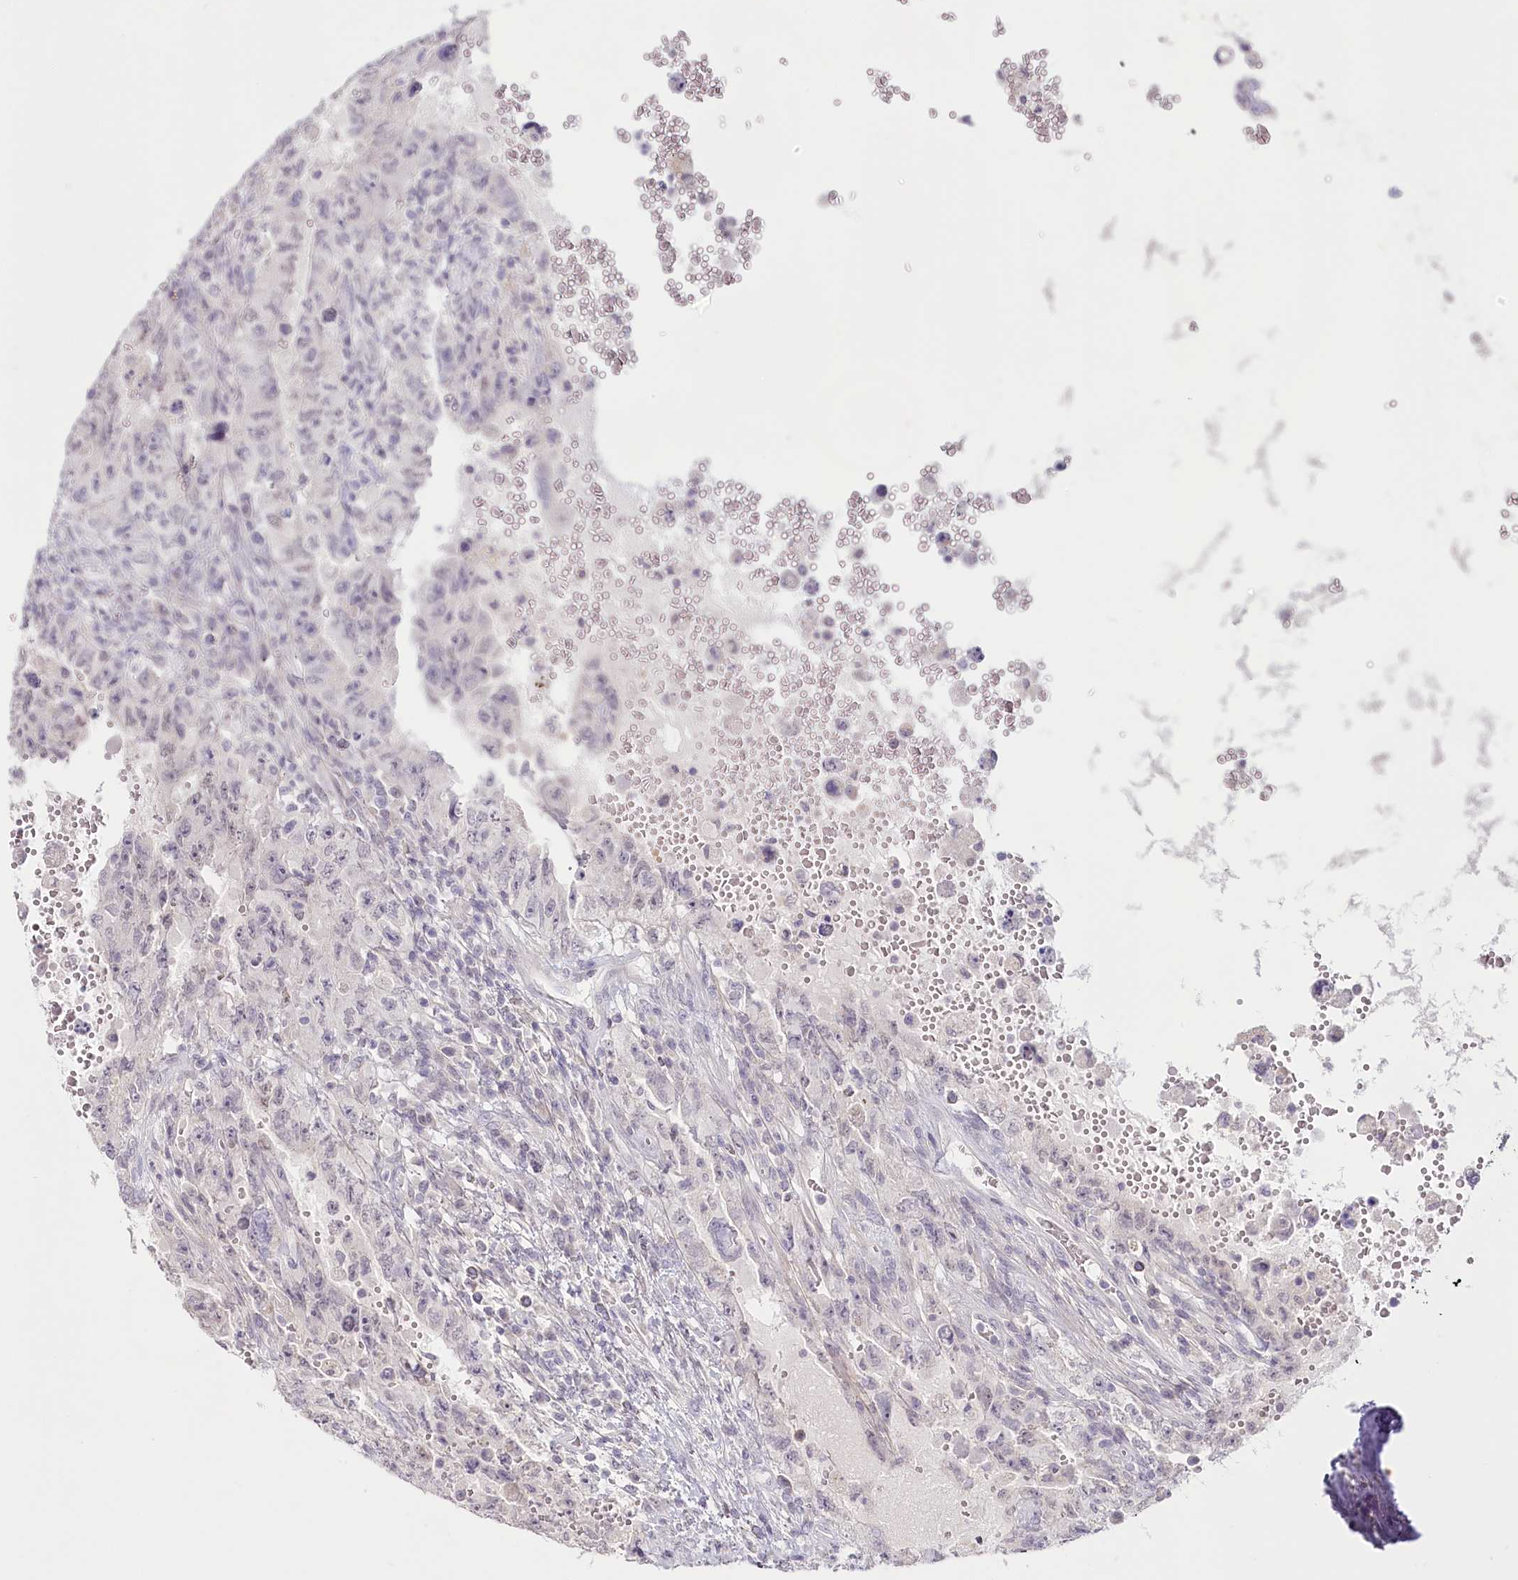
{"staining": {"intensity": "negative", "quantity": "none", "location": "none"}, "tissue": "testis cancer", "cell_type": "Tumor cells", "image_type": "cancer", "snomed": [{"axis": "morphology", "description": "Carcinoma, Embryonal, NOS"}, {"axis": "topography", "description": "Testis"}], "caption": "Immunohistochemical staining of embryonal carcinoma (testis) exhibits no significant staining in tumor cells. The staining was performed using DAB (3,3'-diaminobenzidine) to visualize the protein expression in brown, while the nuclei were stained in blue with hematoxylin (Magnification: 20x).", "gene": "USP11", "patient": {"sex": "male", "age": 26}}